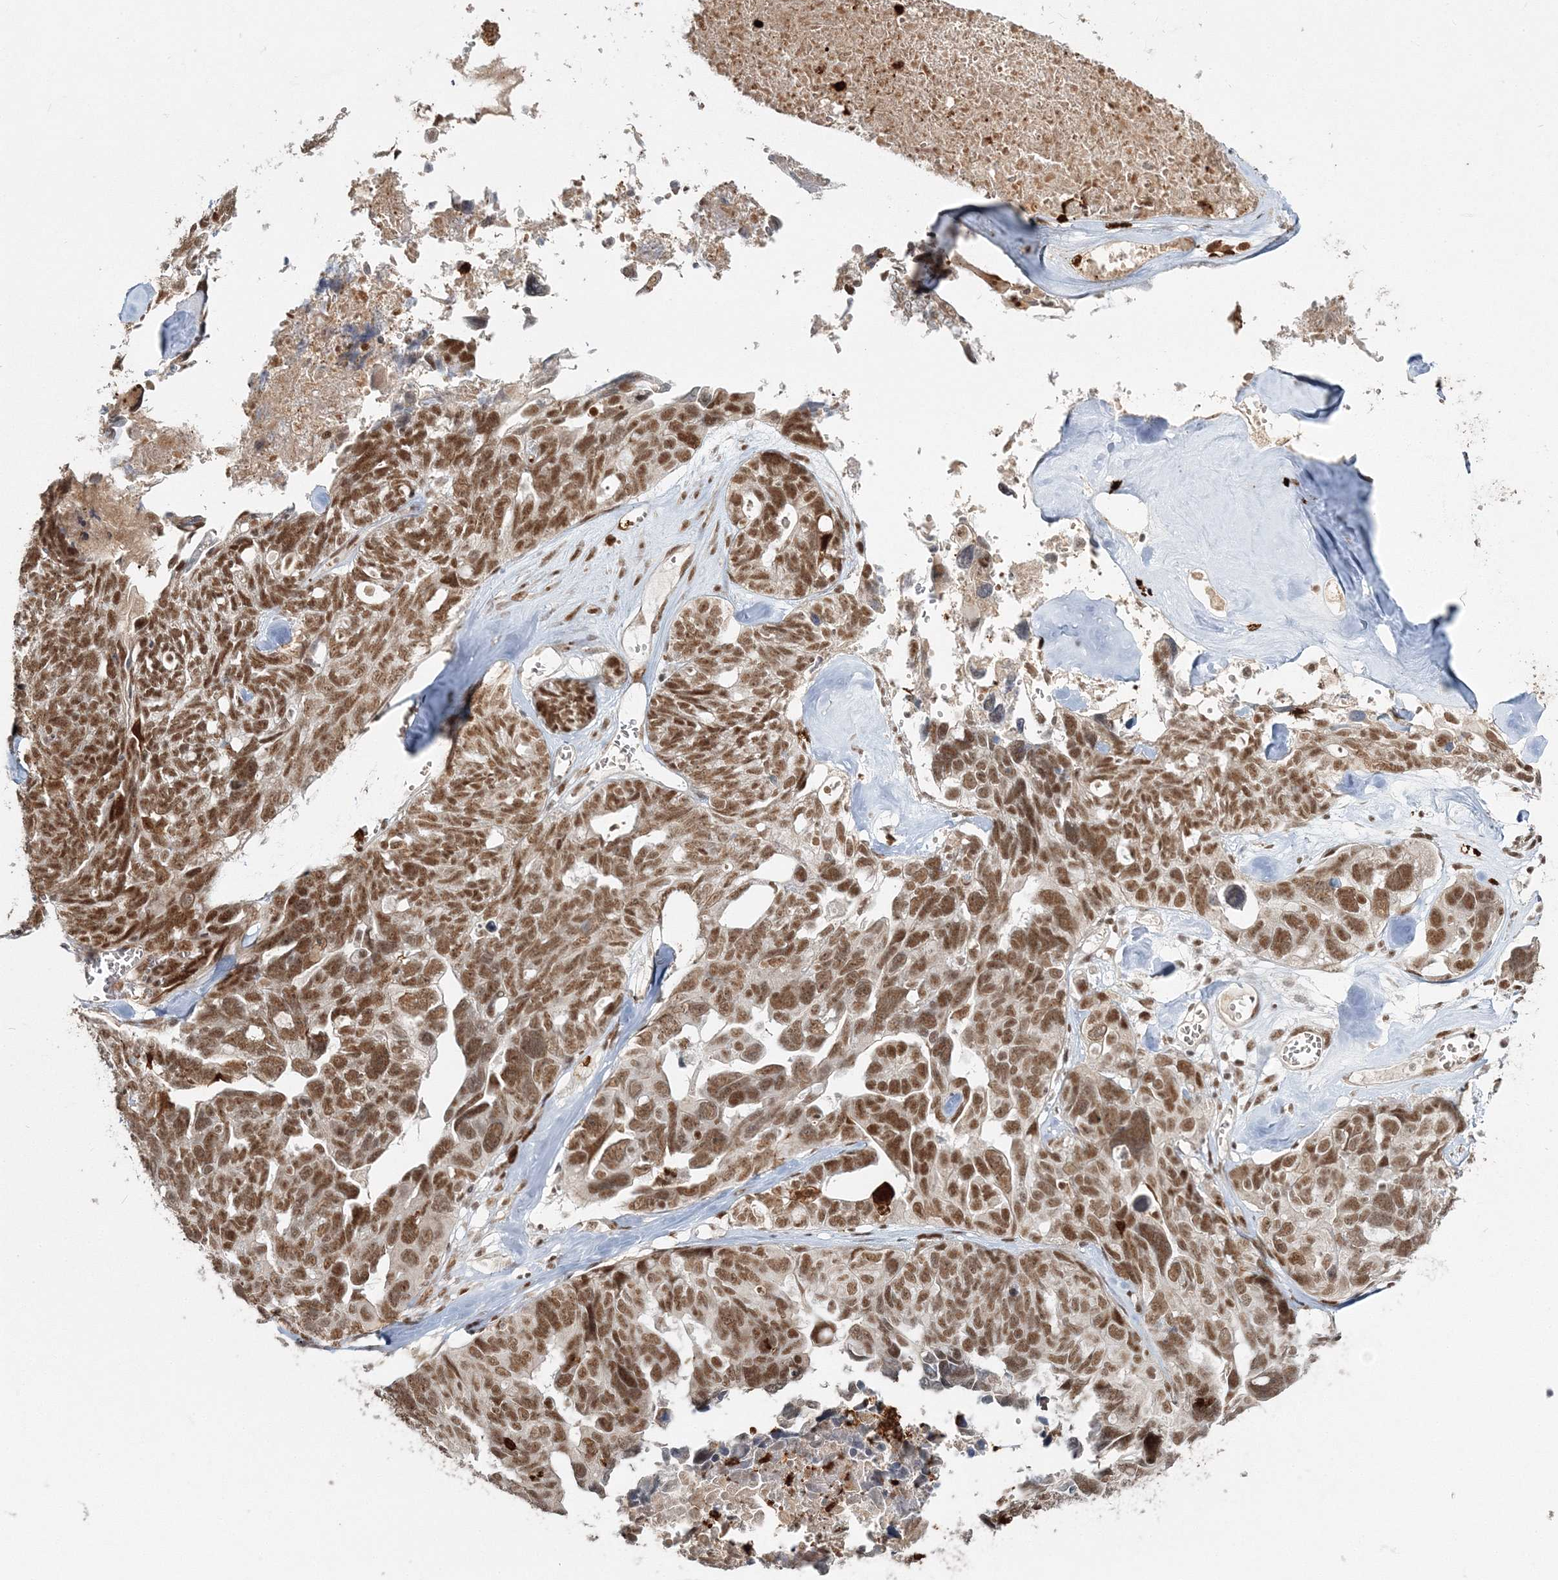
{"staining": {"intensity": "strong", "quantity": ">75%", "location": "nuclear"}, "tissue": "ovarian cancer", "cell_type": "Tumor cells", "image_type": "cancer", "snomed": [{"axis": "morphology", "description": "Cystadenocarcinoma, serous, NOS"}, {"axis": "topography", "description": "Ovary"}], "caption": "There is high levels of strong nuclear expression in tumor cells of serous cystadenocarcinoma (ovarian), as demonstrated by immunohistochemical staining (brown color).", "gene": "QRICH1", "patient": {"sex": "female", "age": 79}}